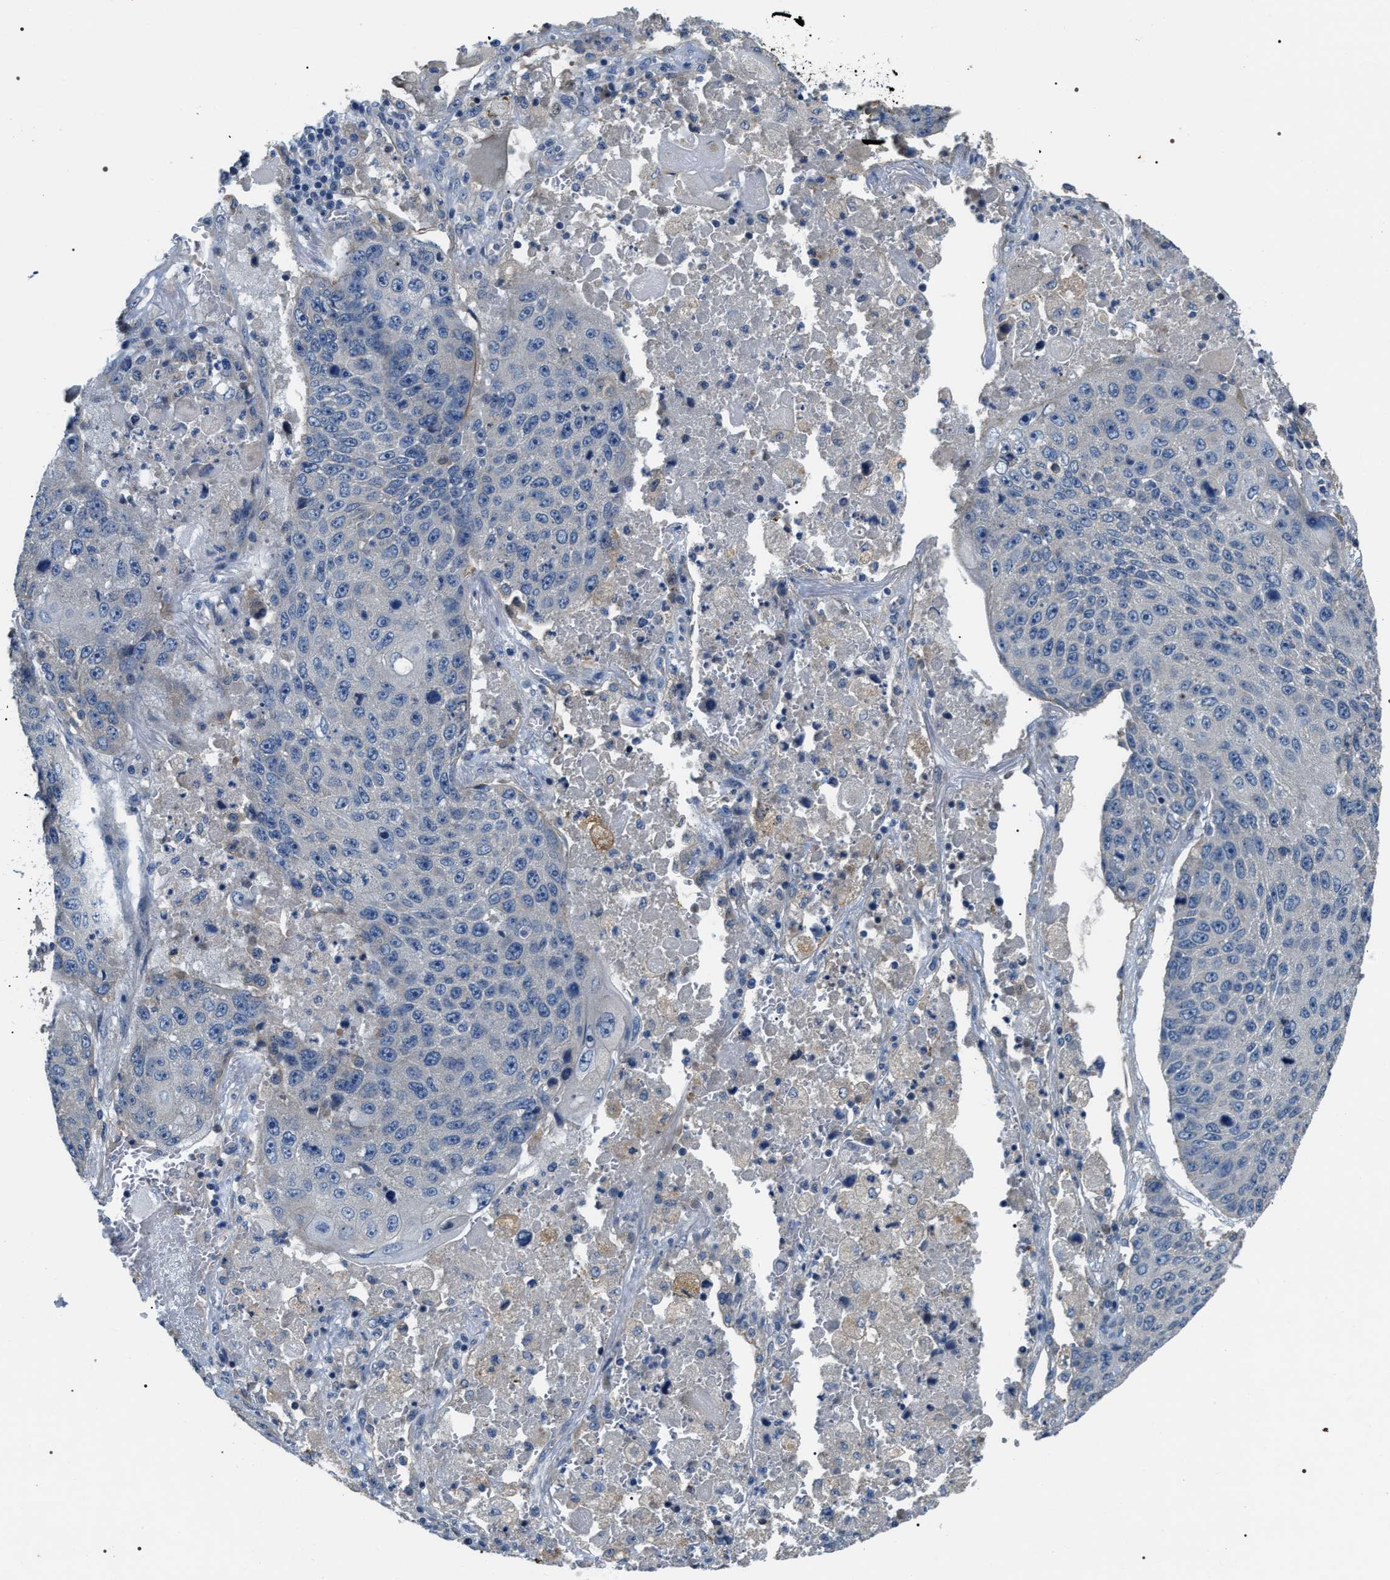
{"staining": {"intensity": "negative", "quantity": "none", "location": "none"}, "tissue": "lung cancer", "cell_type": "Tumor cells", "image_type": "cancer", "snomed": [{"axis": "morphology", "description": "Squamous cell carcinoma, NOS"}, {"axis": "topography", "description": "Lung"}], "caption": "IHC of lung squamous cell carcinoma demonstrates no positivity in tumor cells.", "gene": "IFT81", "patient": {"sex": "male", "age": 61}}